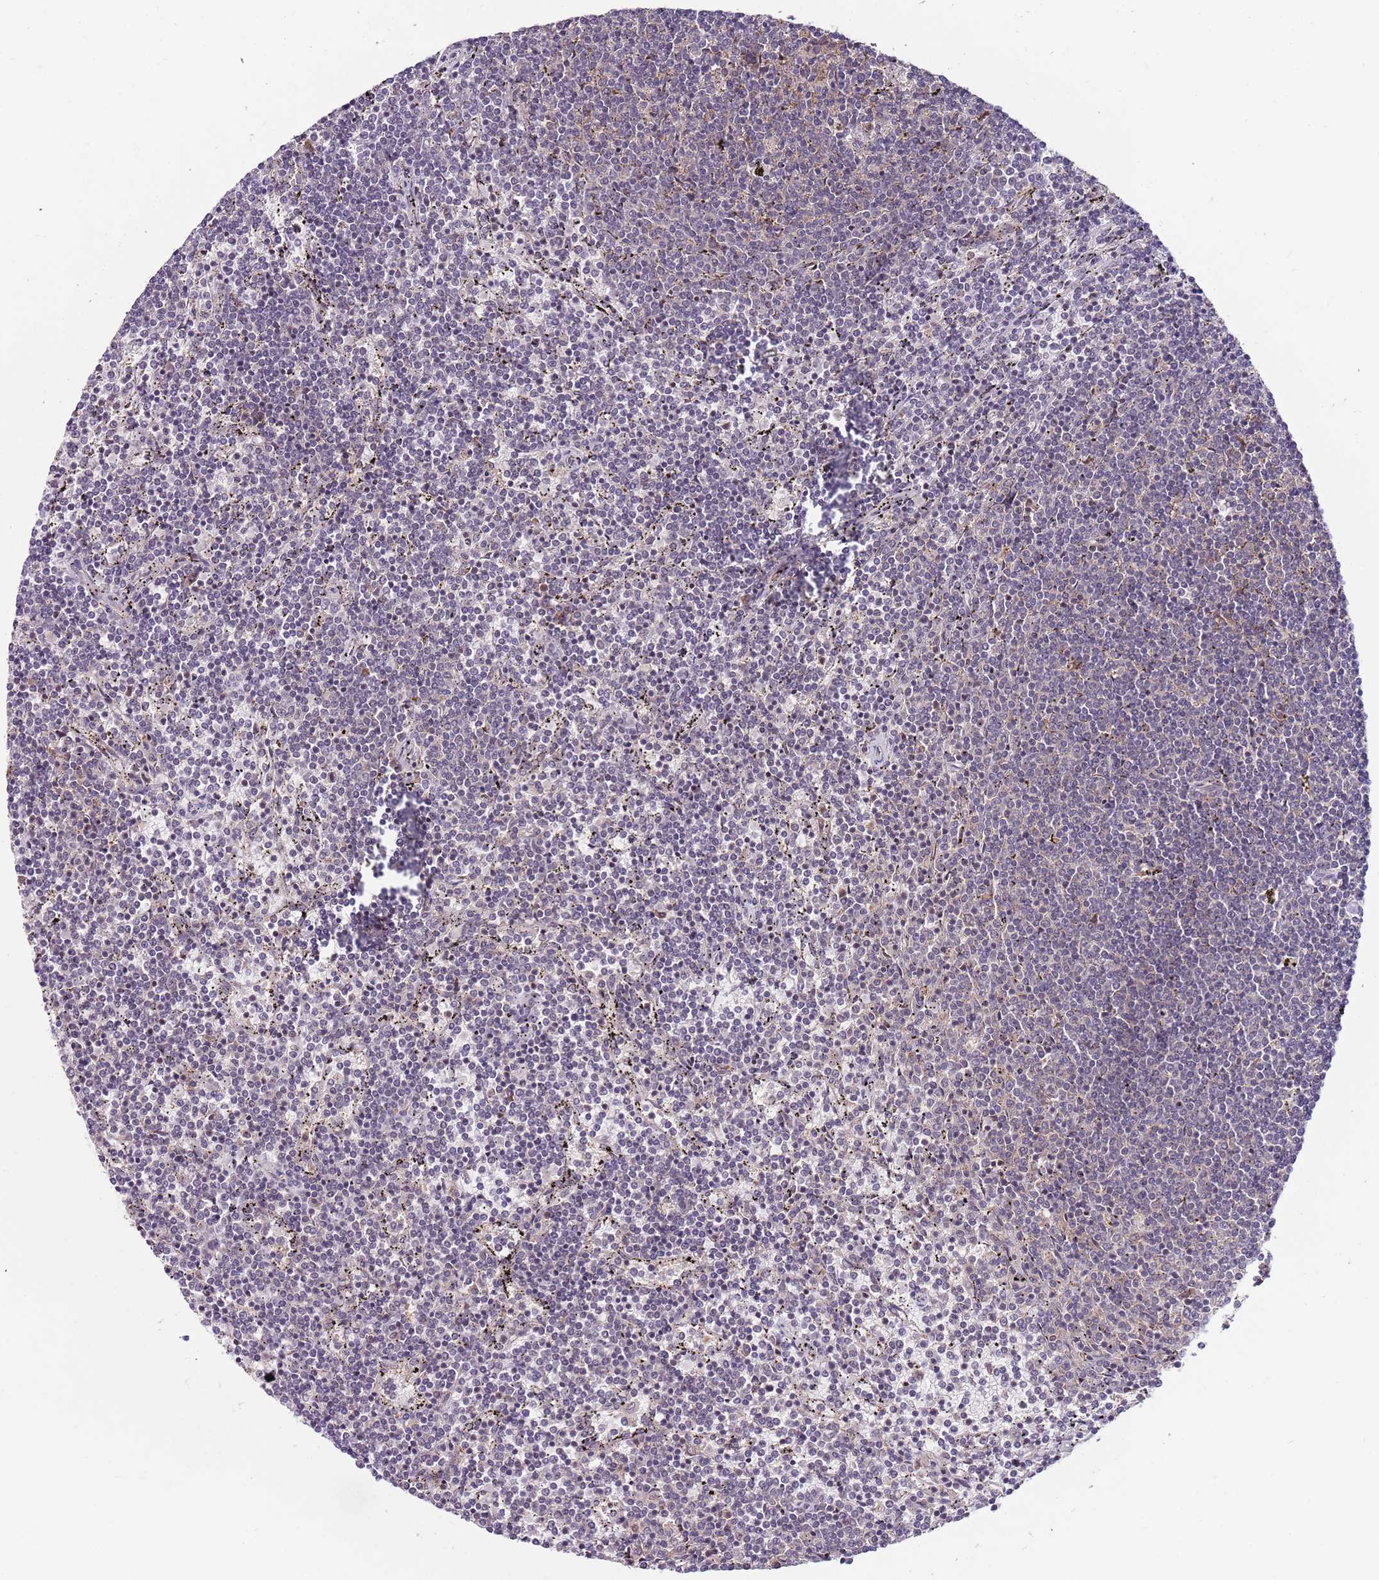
{"staining": {"intensity": "negative", "quantity": "none", "location": "none"}, "tissue": "lymphoma", "cell_type": "Tumor cells", "image_type": "cancer", "snomed": [{"axis": "morphology", "description": "Malignant lymphoma, non-Hodgkin's type, Low grade"}, {"axis": "topography", "description": "Spleen"}], "caption": "A histopathology image of human malignant lymphoma, non-Hodgkin's type (low-grade) is negative for staining in tumor cells.", "gene": "FBXL22", "patient": {"sex": "female", "age": 50}}